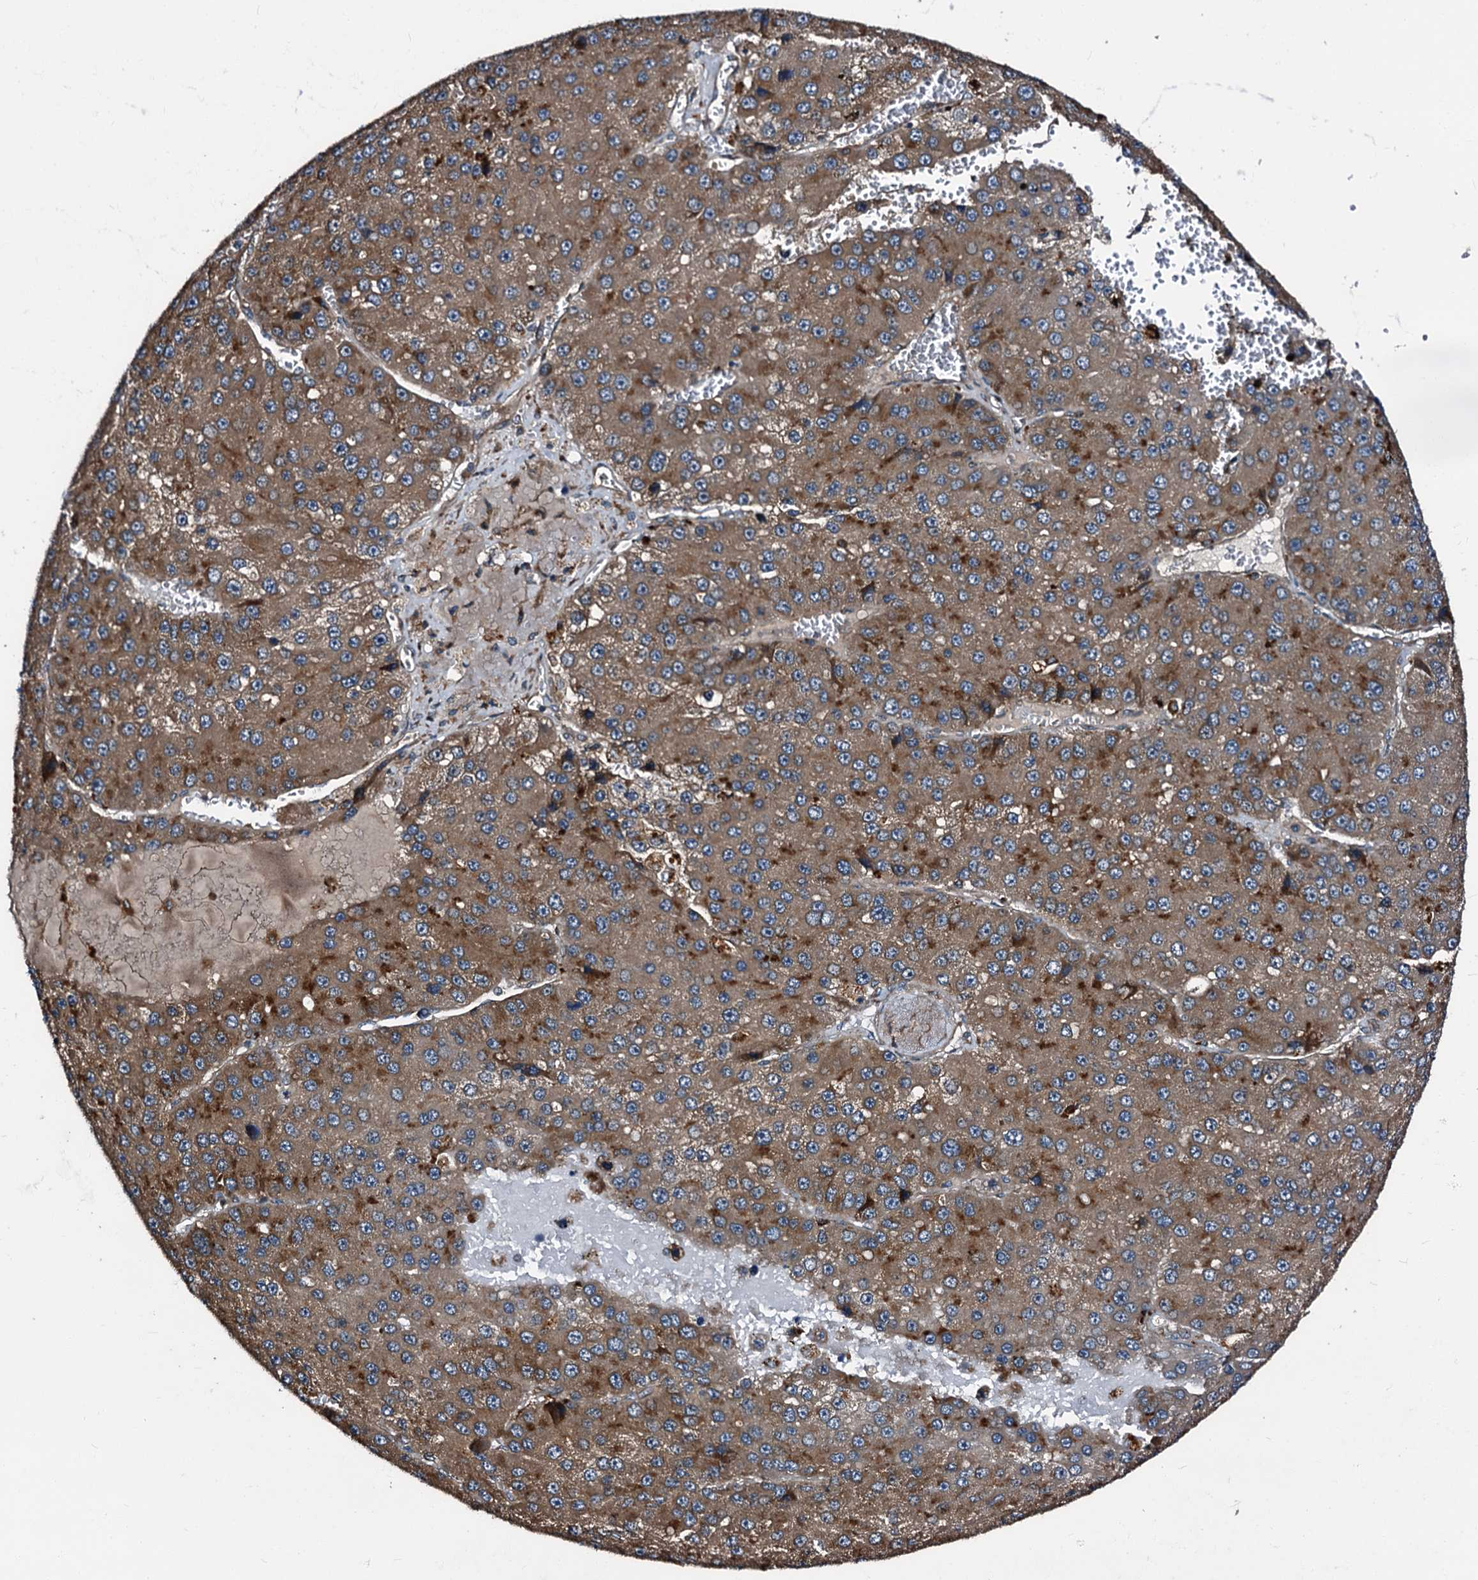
{"staining": {"intensity": "moderate", "quantity": ">75%", "location": "cytoplasmic/membranous"}, "tissue": "liver cancer", "cell_type": "Tumor cells", "image_type": "cancer", "snomed": [{"axis": "morphology", "description": "Carcinoma, Hepatocellular, NOS"}, {"axis": "topography", "description": "Liver"}], "caption": "Immunohistochemical staining of liver cancer displays moderate cytoplasmic/membranous protein positivity in approximately >75% of tumor cells.", "gene": "PEX5", "patient": {"sex": "female", "age": 73}}